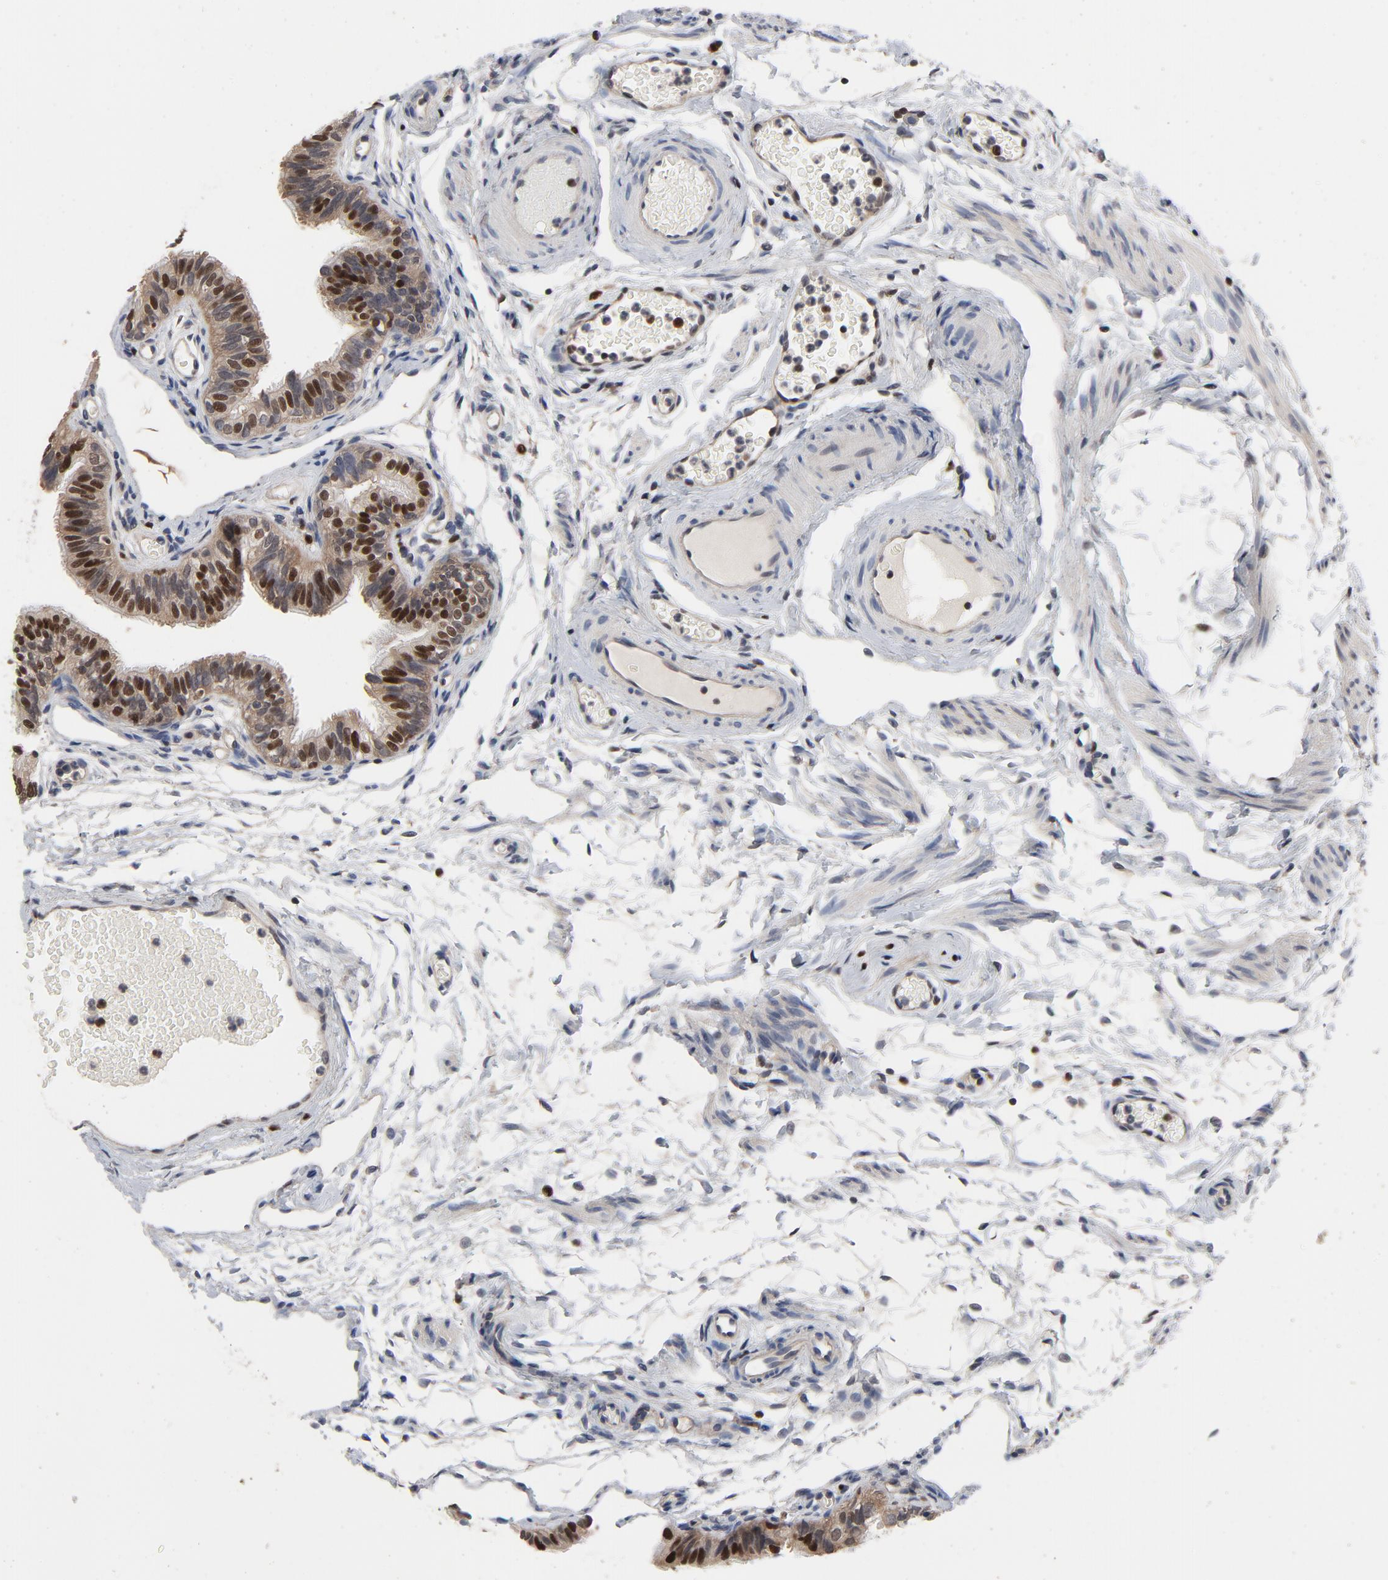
{"staining": {"intensity": "strong", "quantity": ">75%", "location": "cytoplasmic/membranous,nuclear"}, "tissue": "fallopian tube", "cell_type": "Glandular cells", "image_type": "normal", "snomed": [{"axis": "morphology", "description": "Normal tissue, NOS"}, {"axis": "morphology", "description": "Dermoid, NOS"}, {"axis": "topography", "description": "Fallopian tube"}], "caption": "Normal fallopian tube was stained to show a protein in brown. There is high levels of strong cytoplasmic/membranous,nuclear expression in approximately >75% of glandular cells.", "gene": "NFKB1", "patient": {"sex": "female", "age": 33}}